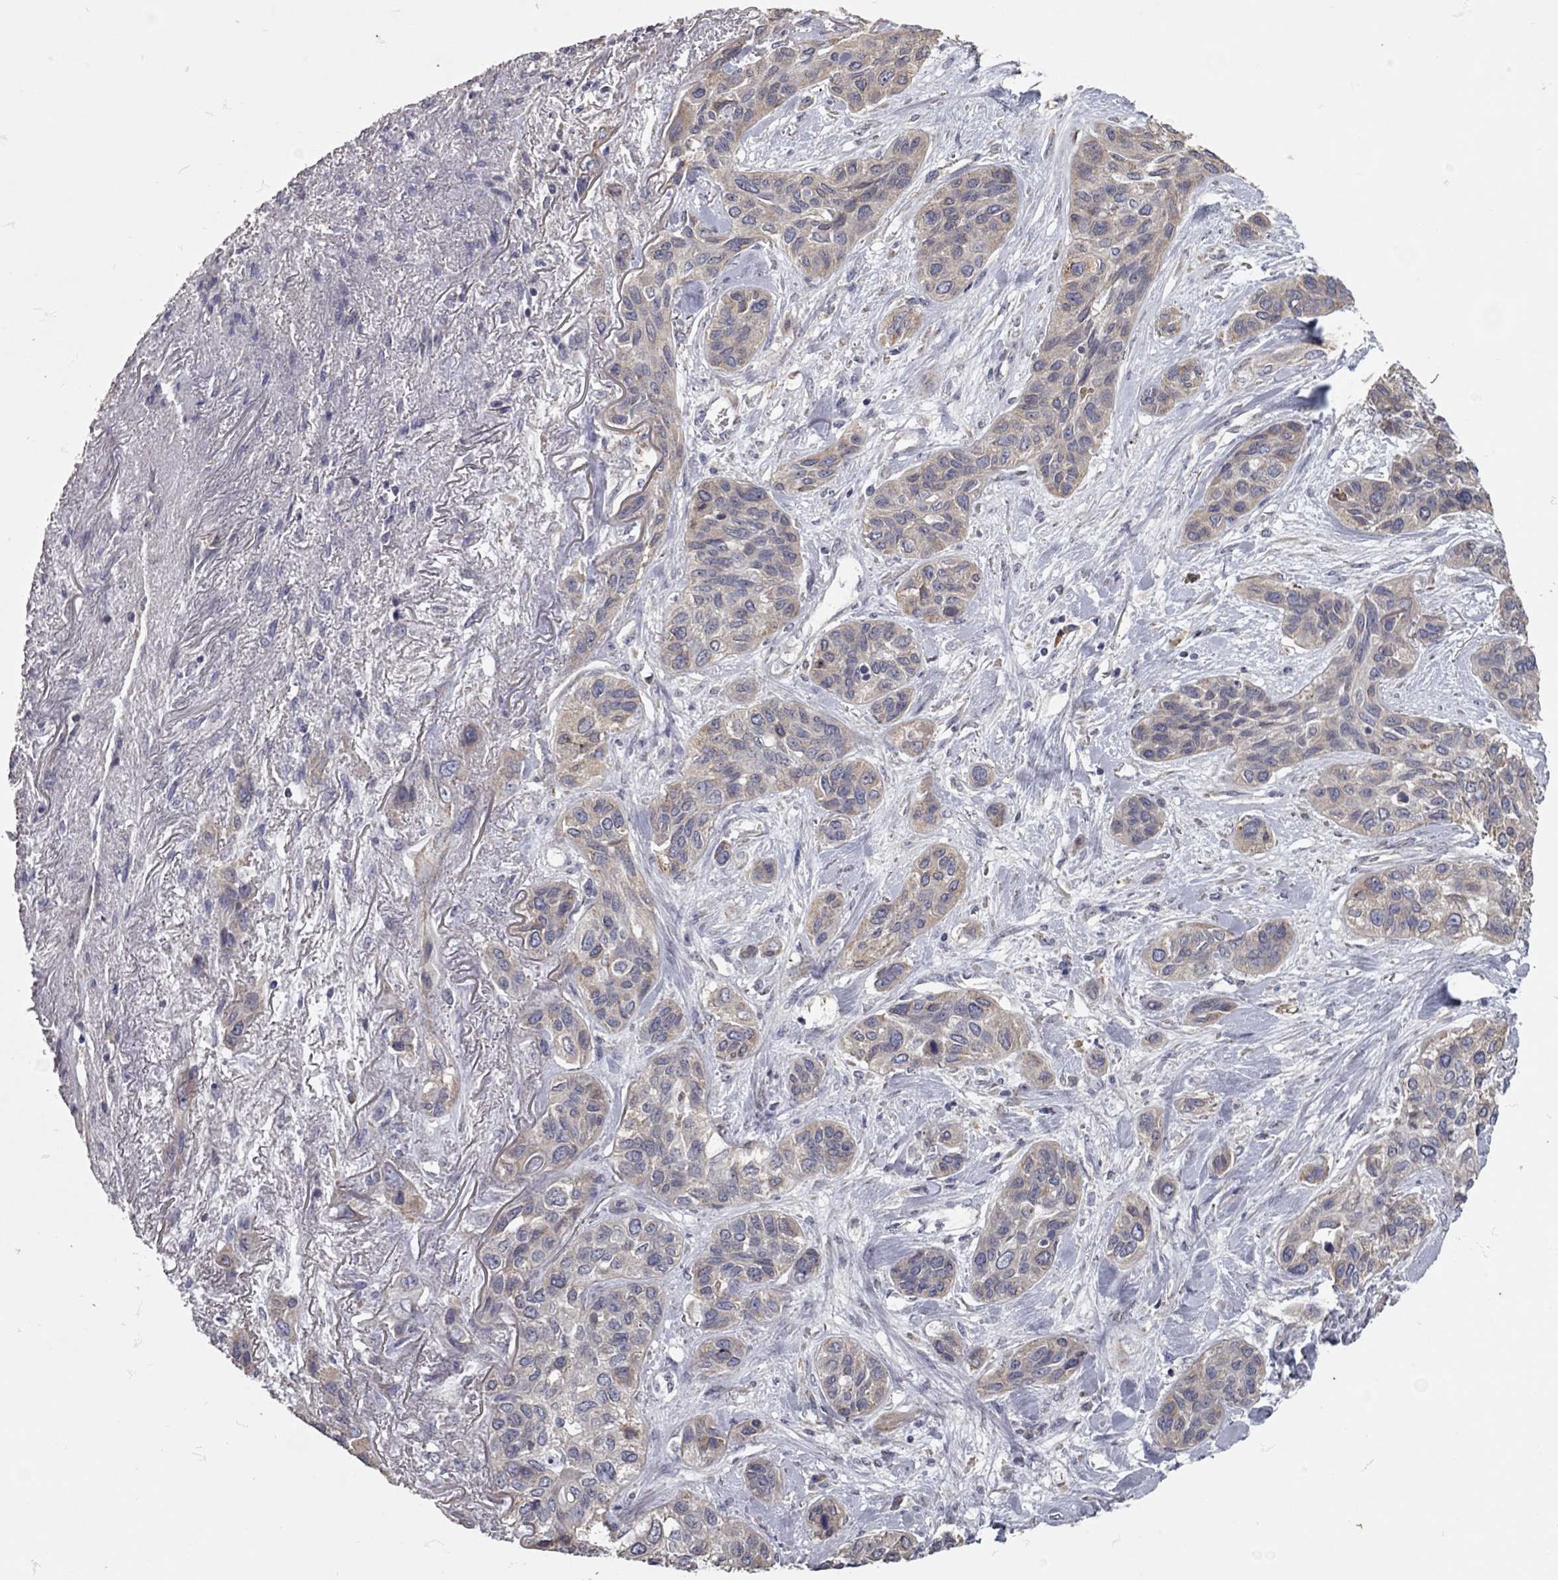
{"staining": {"intensity": "weak", "quantity": "25%-75%", "location": "cytoplasmic/membranous"}, "tissue": "lung cancer", "cell_type": "Tumor cells", "image_type": "cancer", "snomed": [{"axis": "morphology", "description": "Squamous cell carcinoma, NOS"}, {"axis": "topography", "description": "Lung"}], "caption": "A low amount of weak cytoplasmic/membranous staining is identified in about 25%-75% of tumor cells in lung cancer (squamous cell carcinoma) tissue.", "gene": "XAGE2", "patient": {"sex": "female", "age": 70}}